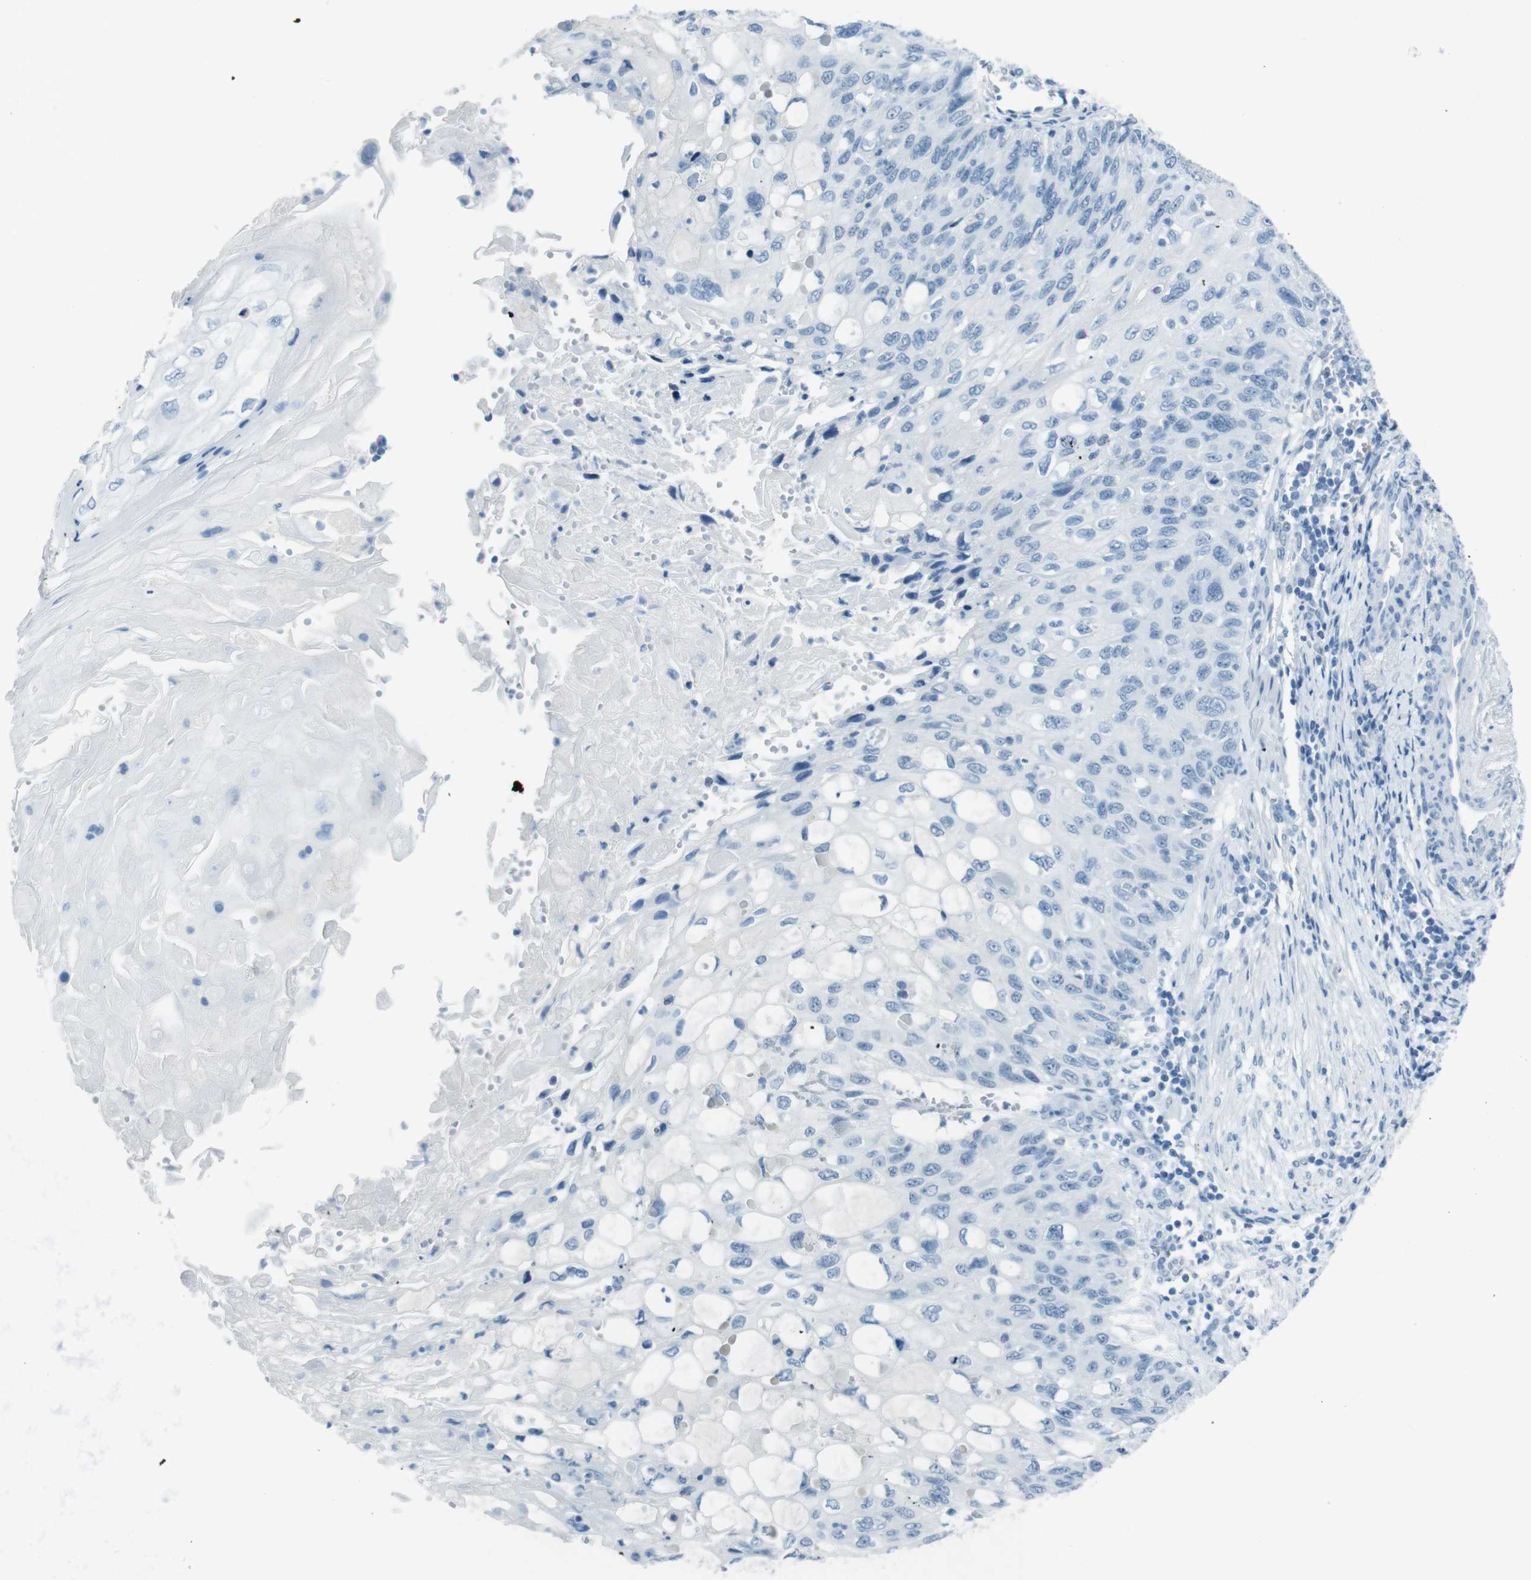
{"staining": {"intensity": "negative", "quantity": "none", "location": "none"}, "tissue": "cervical cancer", "cell_type": "Tumor cells", "image_type": "cancer", "snomed": [{"axis": "morphology", "description": "Squamous cell carcinoma, NOS"}, {"axis": "topography", "description": "Cervix"}], "caption": "Tumor cells show no significant positivity in cervical cancer (squamous cell carcinoma).", "gene": "TMEM207", "patient": {"sex": "female", "age": 70}}